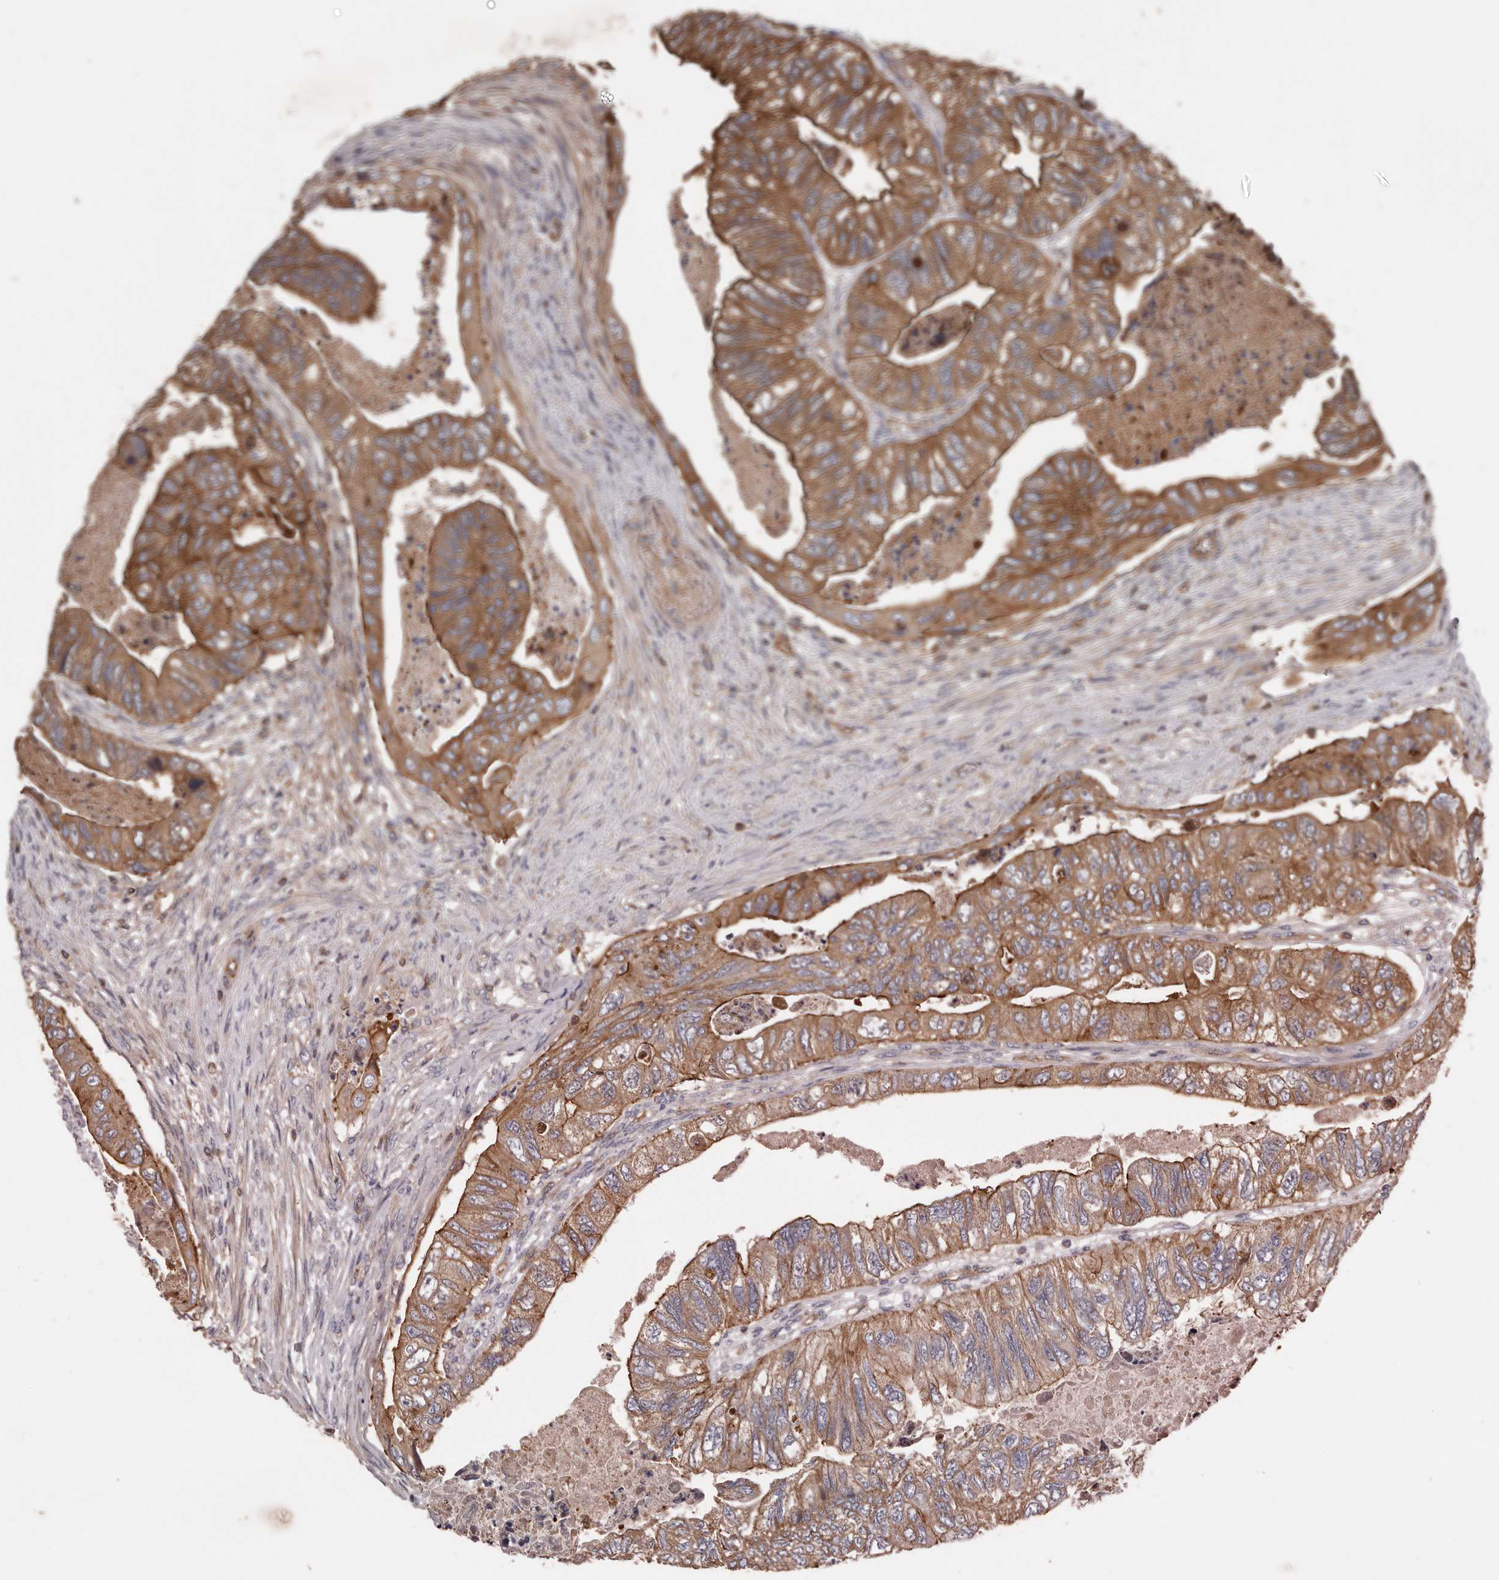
{"staining": {"intensity": "moderate", "quantity": ">75%", "location": "cytoplasmic/membranous"}, "tissue": "colorectal cancer", "cell_type": "Tumor cells", "image_type": "cancer", "snomed": [{"axis": "morphology", "description": "Adenocarcinoma, NOS"}, {"axis": "topography", "description": "Rectum"}], "caption": "Adenocarcinoma (colorectal) stained with immunohistochemistry demonstrates moderate cytoplasmic/membranous staining in approximately >75% of tumor cells. (Brightfield microscopy of DAB IHC at high magnification).", "gene": "PNRC2", "patient": {"sex": "male", "age": 63}}